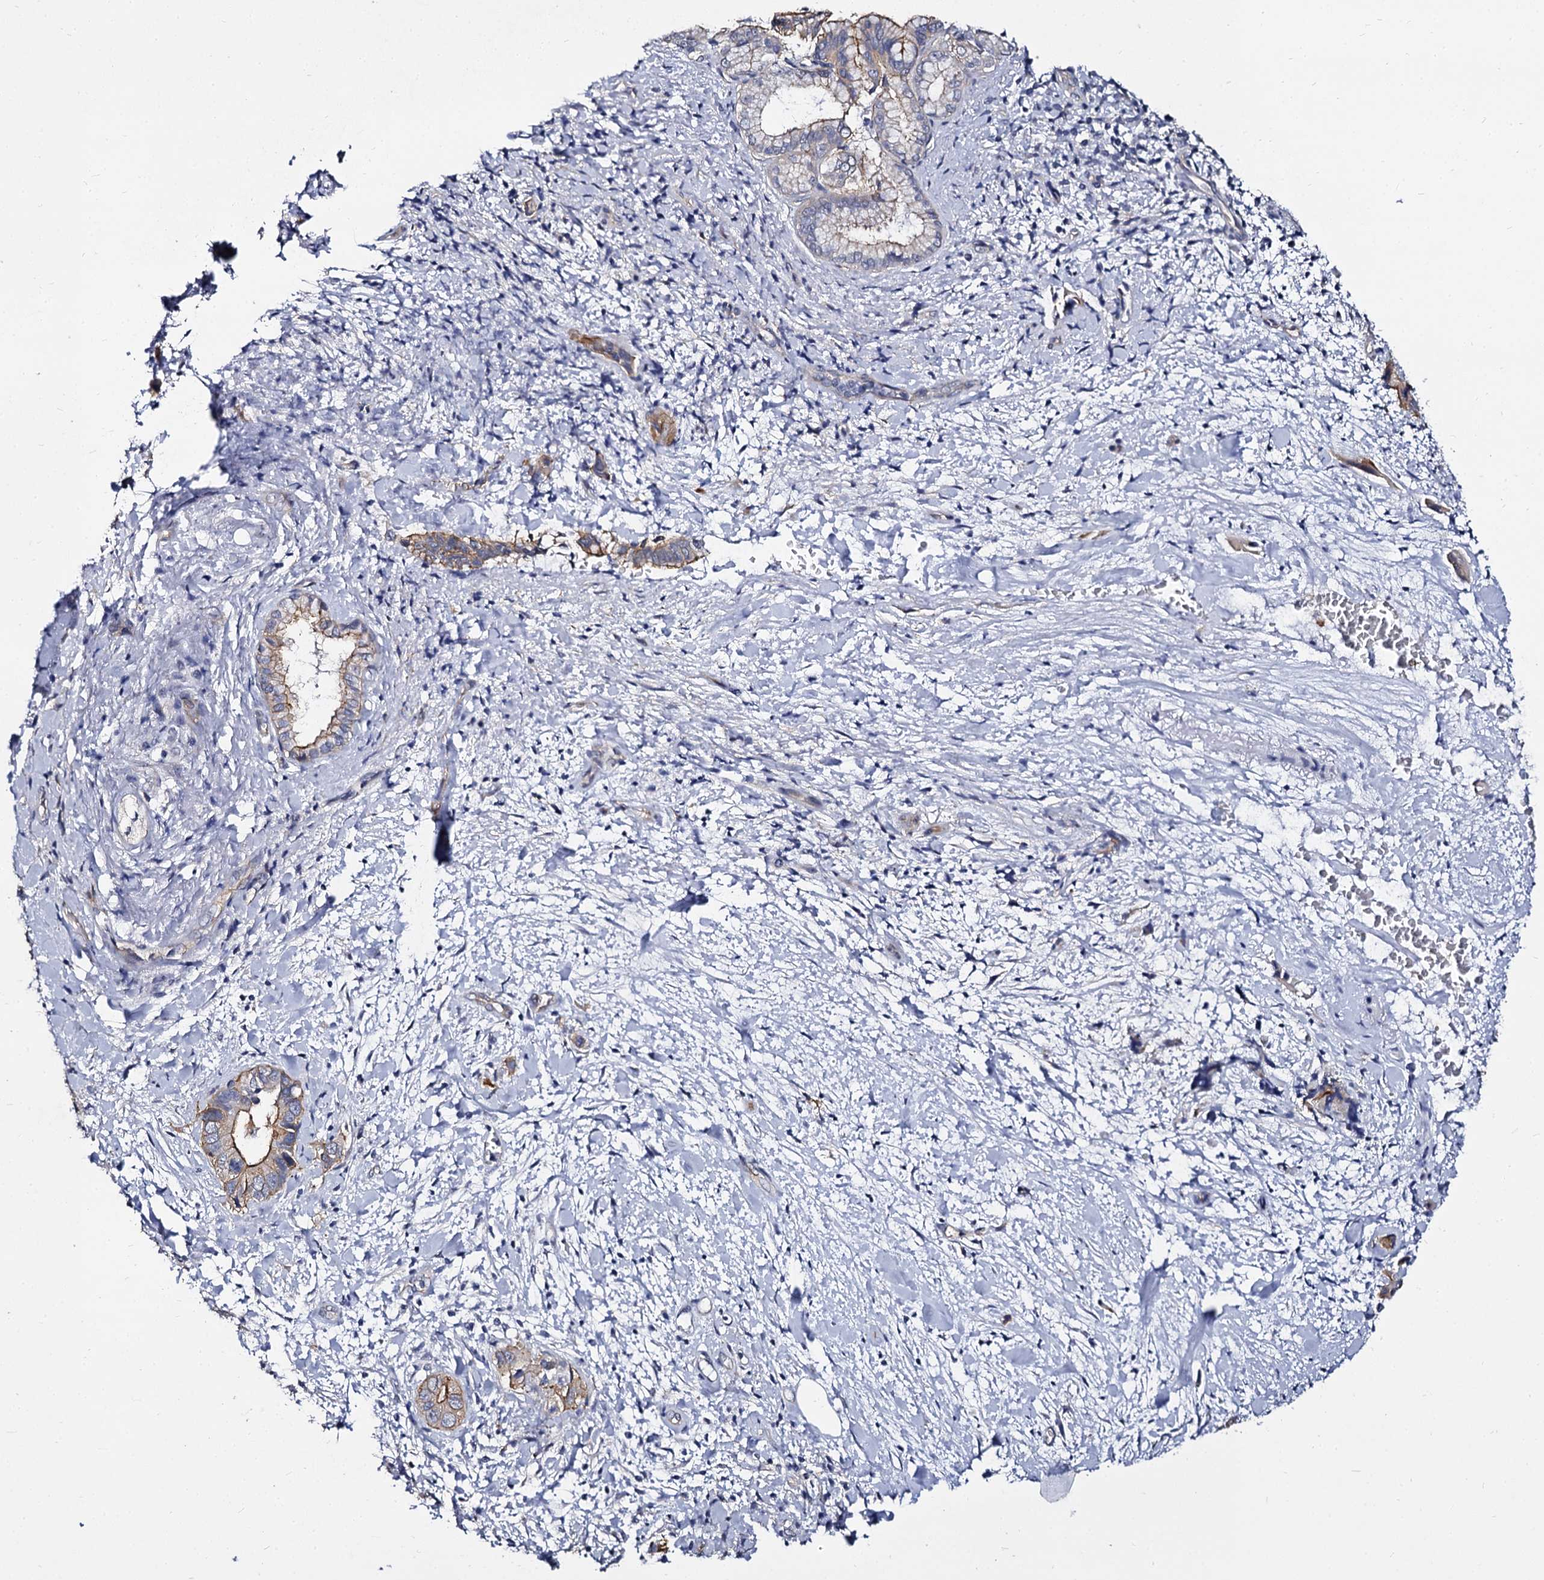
{"staining": {"intensity": "moderate", "quantity": "25%-75%", "location": "cytoplasmic/membranous"}, "tissue": "pancreatic cancer", "cell_type": "Tumor cells", "image_type": "cancer", "snomed": [{"axis": "morphology", "description": "Adenocarcinoma, NOS"}, {"axis": "topography", "description": "Pancreas"}], "caption": "Protein expression by IHC shows moderate cytoplasmic/membranous positivity in approximately 25%-75% of tumor cells in adenocarcinoma (pancreatic).", "gene": "CBFB", "patient": {"sex": "female", "age": 78}}